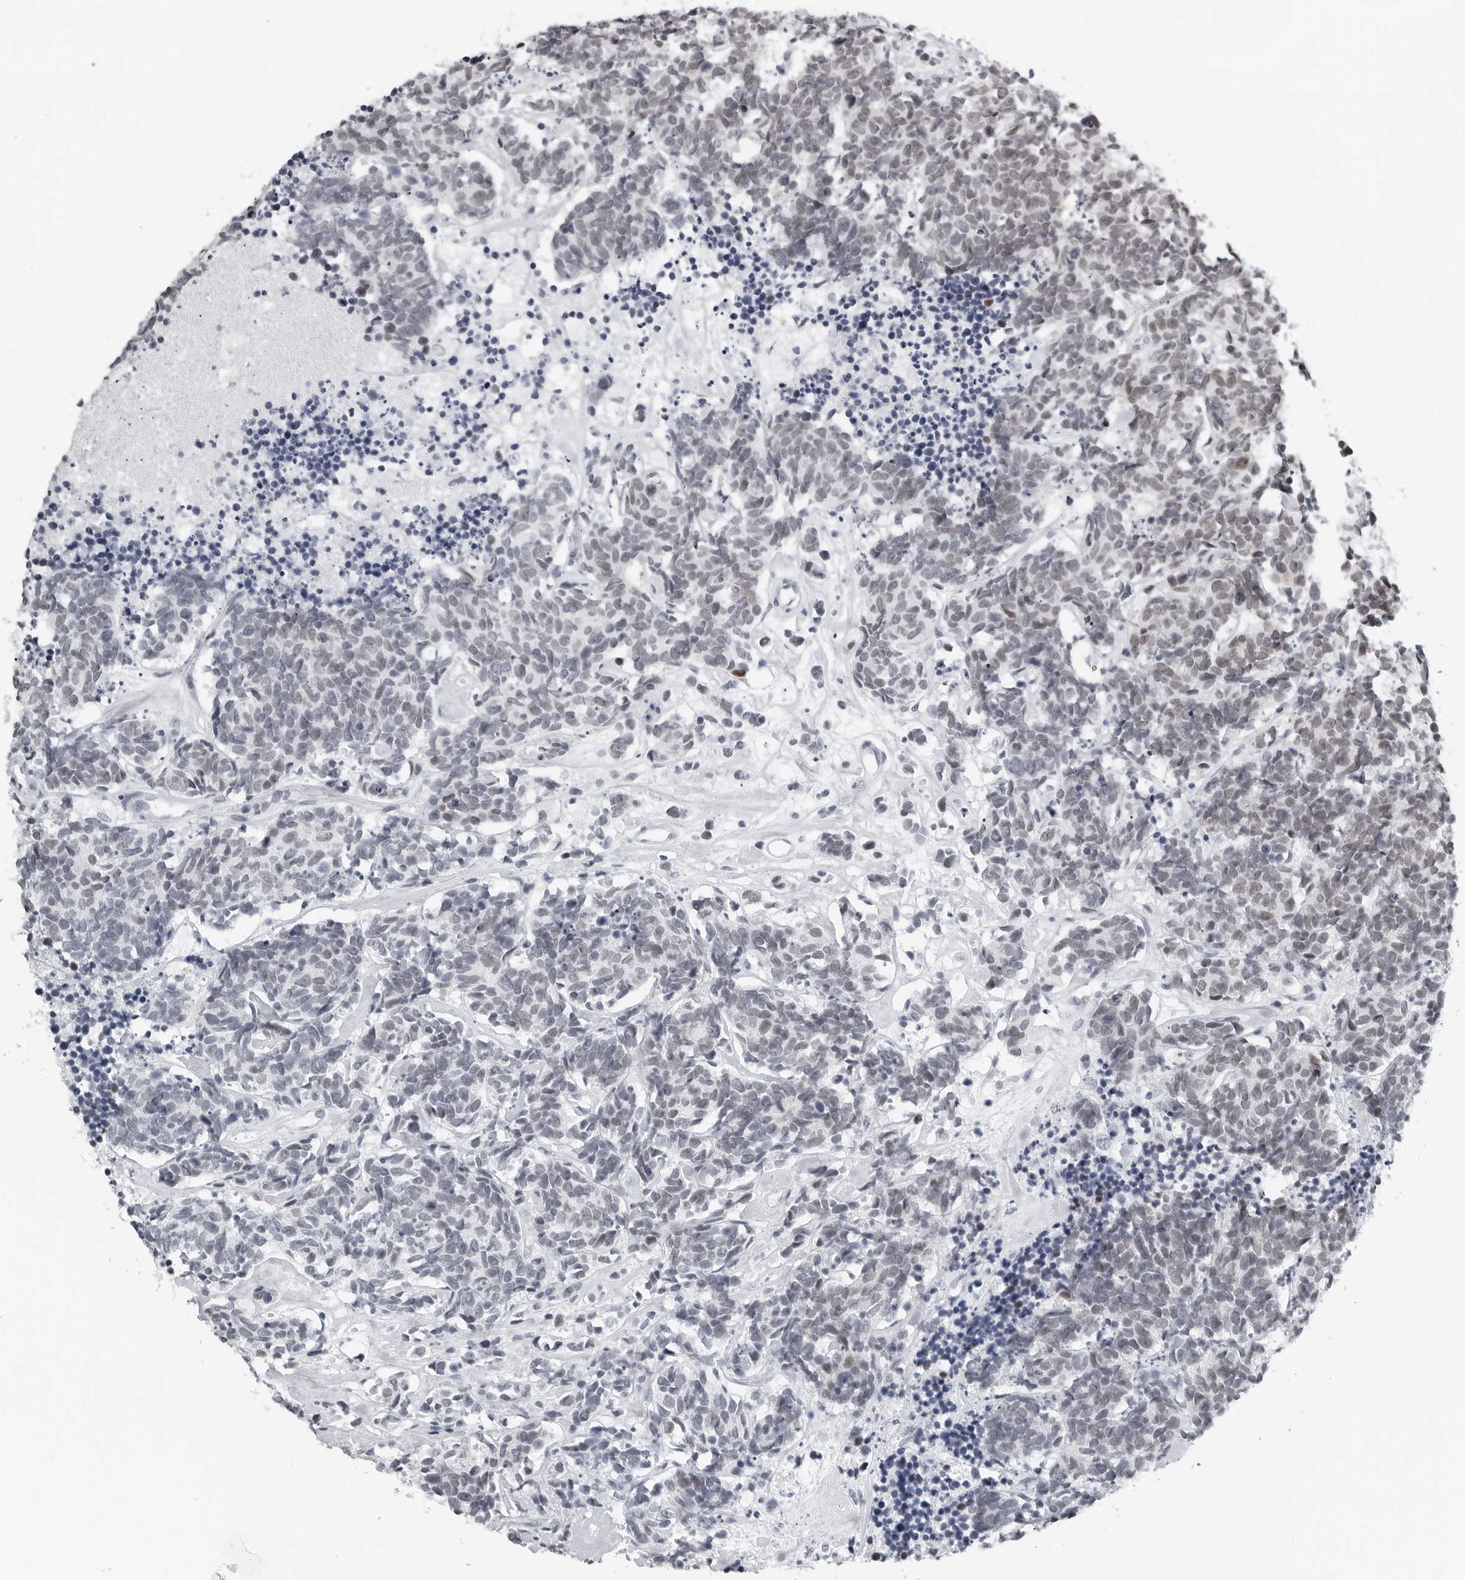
{"staining": {"intensity": "weak", "quantity": "<25%", "location": "nuclear"}, "tissue": "carcinoid", "cell_type": "Tumor cells", "image_type": "cancer", "snomed": [{"axis": "morphology", "description": "Carcinoma, NOS"}, {"axis": "morphology", "description": "Carcinoid, malignant, NOS"}, {"axis": "topography", "description": "Urinary bladder"}], "caption": "Protein analysis of carcinoid reveals no significant positivity in tumor cells.", "gene": "PPP1R42", "patient": {"sex": "male", "age": 57}}